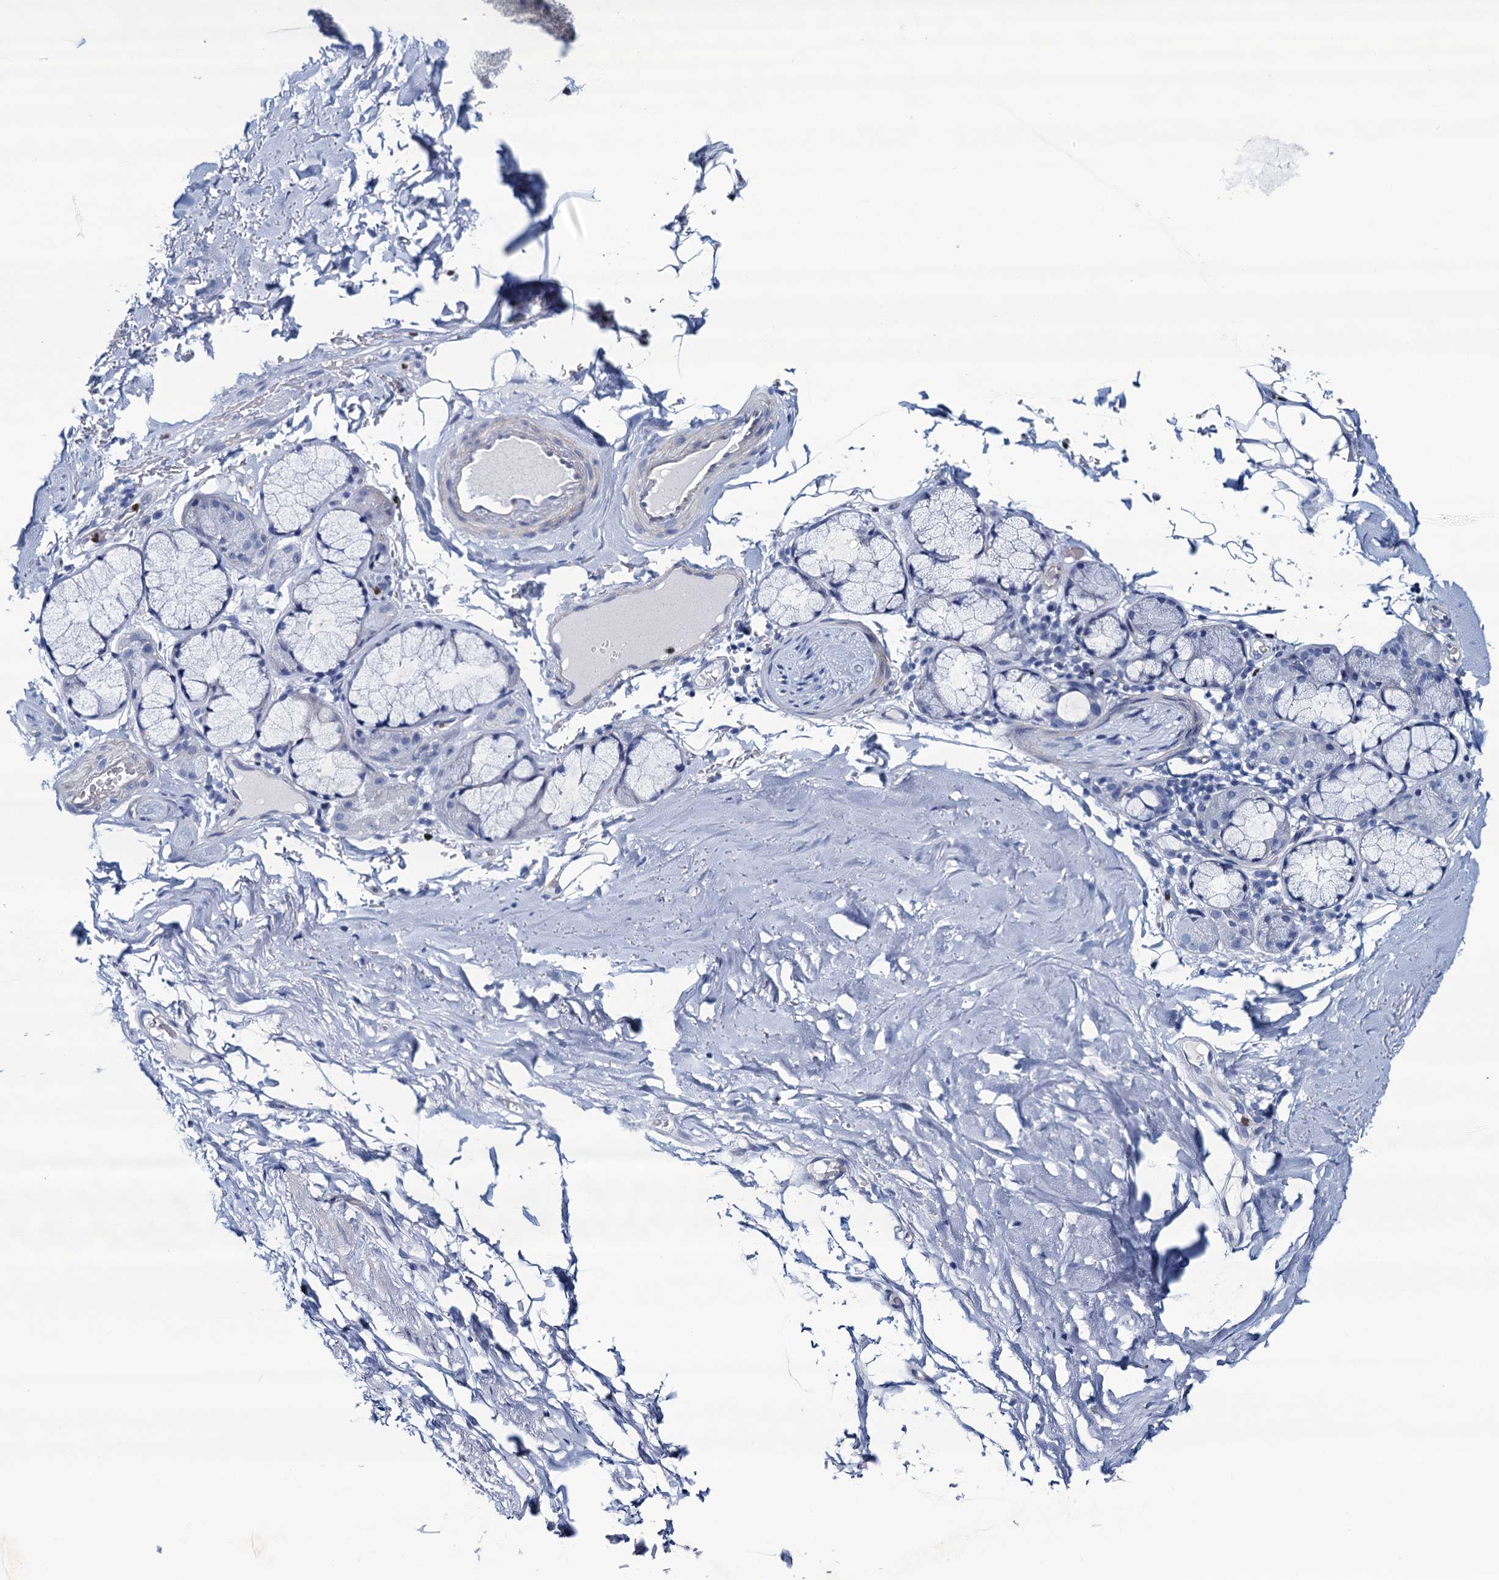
{"staining": {"intensity": "negative", "quantity": "none", "location": "none"}, "tissue": "adipose tissue", "cell_type": "Adipocytes", "image_type": "normal", "snomed": [{"axis": "morphology", "description": "Normal tissue, NOS"}, {"axis": "topography", "description": "Lymph node"}, {"axis": "topography", "description": "Bronchus"}], "caption": "An immunohistochemistry (IHC) histopathology image of unremarkable adipose tissue is shown. There is no staining in adipocytes of adipose tissue. (IHC, brightfield microscopy, high magnification).", "gene": "RHCG", "patient": {"sex": "male", "age": 63}}